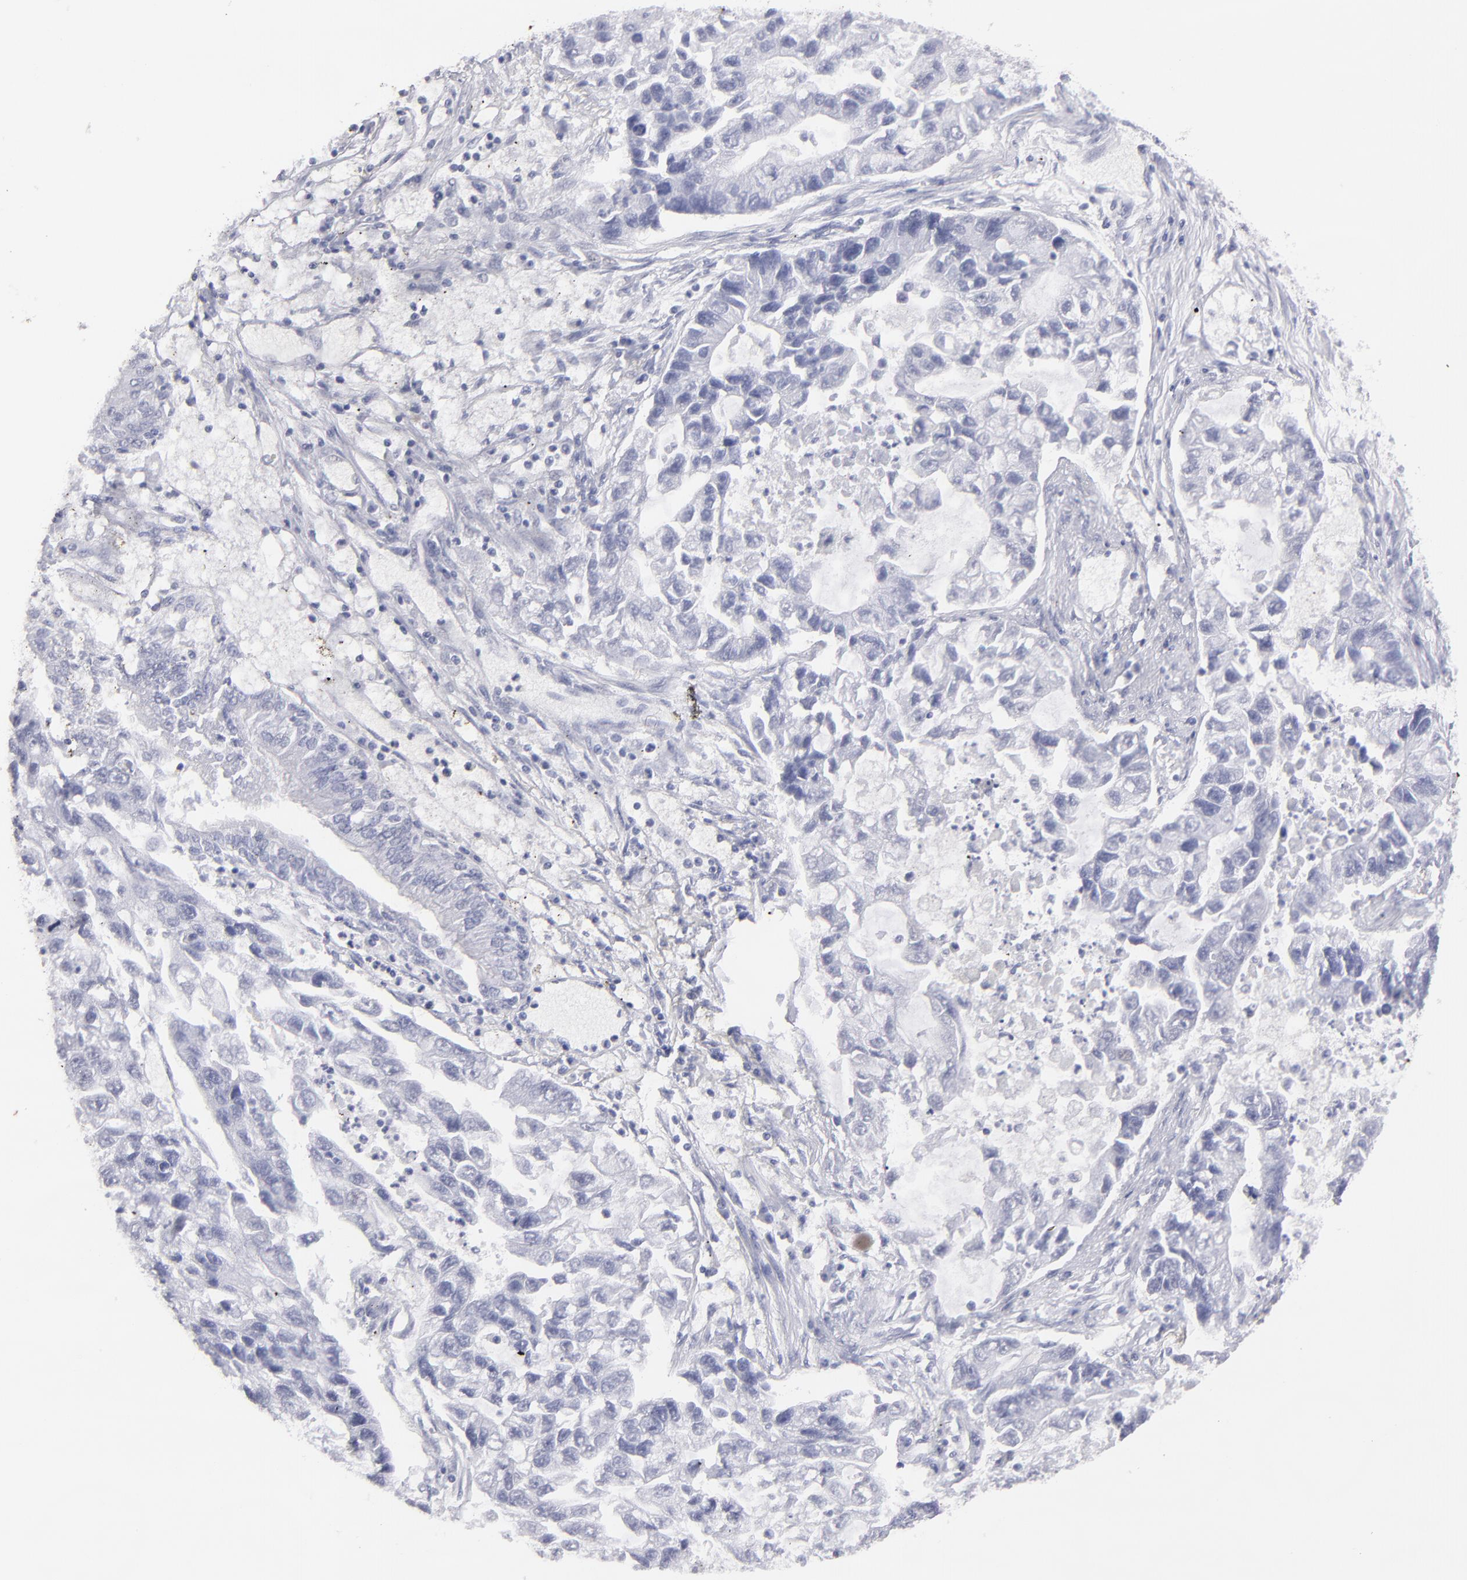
{"staining": {"intensity": "negative", "quantity": "none", "location": "none"}, "tissue": "lung cancer", "cell_type": "Tumor cells", "image_type": "cancer", "snomed": [{"axis": "morphology", "description": "Adenocarcinoma, NOS"}, {"axis": "topography", "description": "Lung"}], "caption": "The immunohistochemistry (IHC) histopathology image has no significant staining in tumor cells of lung adenocarcinoma tissue.", "gene": "ALDOB", "patient": {"sex": "female", "age": 51}}